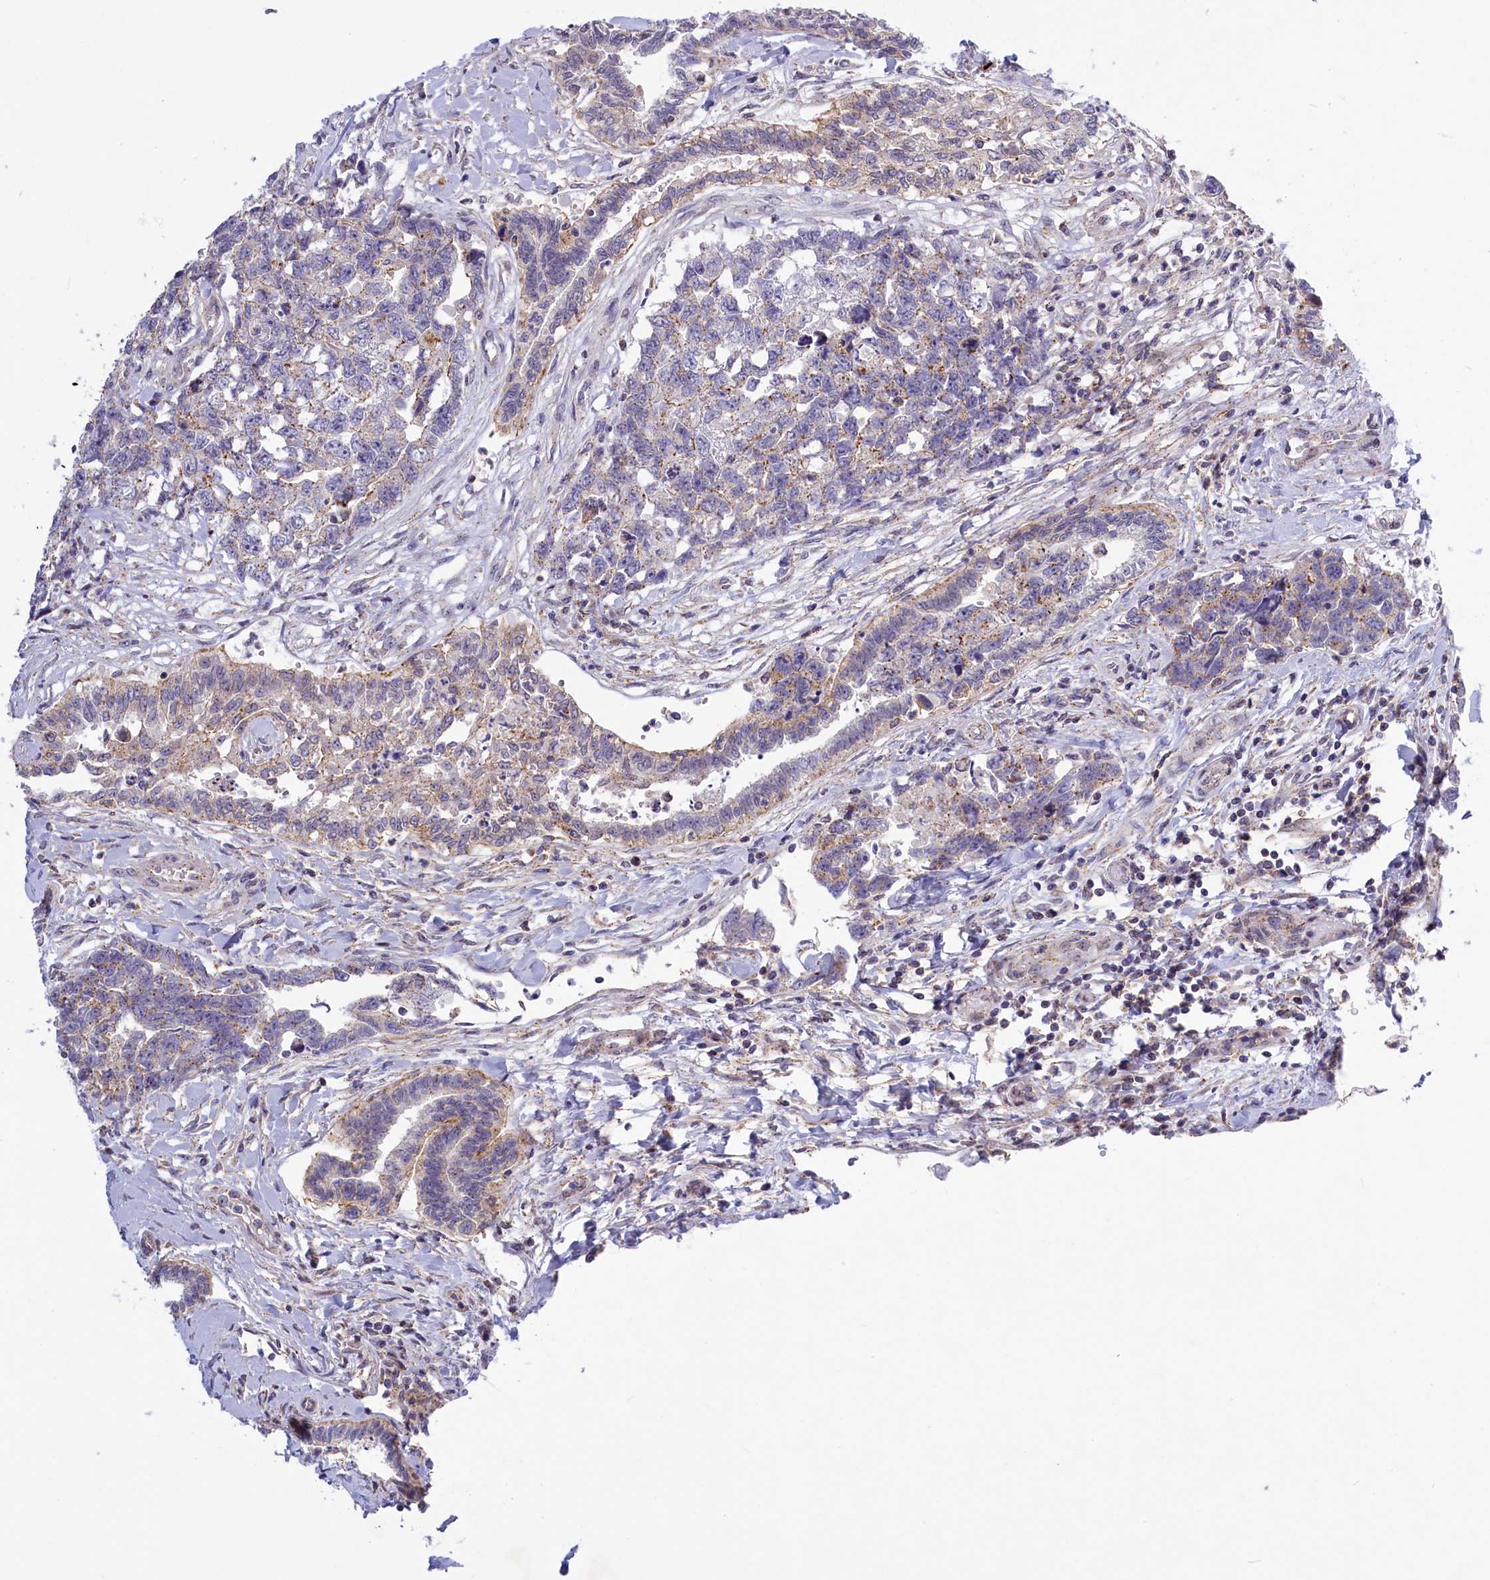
{"staining": {"intensity": "weak", "quantity": "25%-75%", "location": "cytoplasmic/membranous"}, "tissue": "testis cancer", "cell_type": "Tumor cells", "image_type": "cancer", "snomed": [{"axis": "morphology", "description": "Carcinoma, Embryonal, NOS"}, {"axis": "topography", "description": "Testis"}], "caption": "Immunohistochemistry (IHC) of human embryonal carcinoma (testis) shows low levels of weak cytoplasmic/membranous staining in approximately 25%-75% of tumor cells. (brown staining indicates protein expression, while blue staining denotes nuclei).", "gene": "HYKK", "patient": {"sex": "male", "age": 31}}